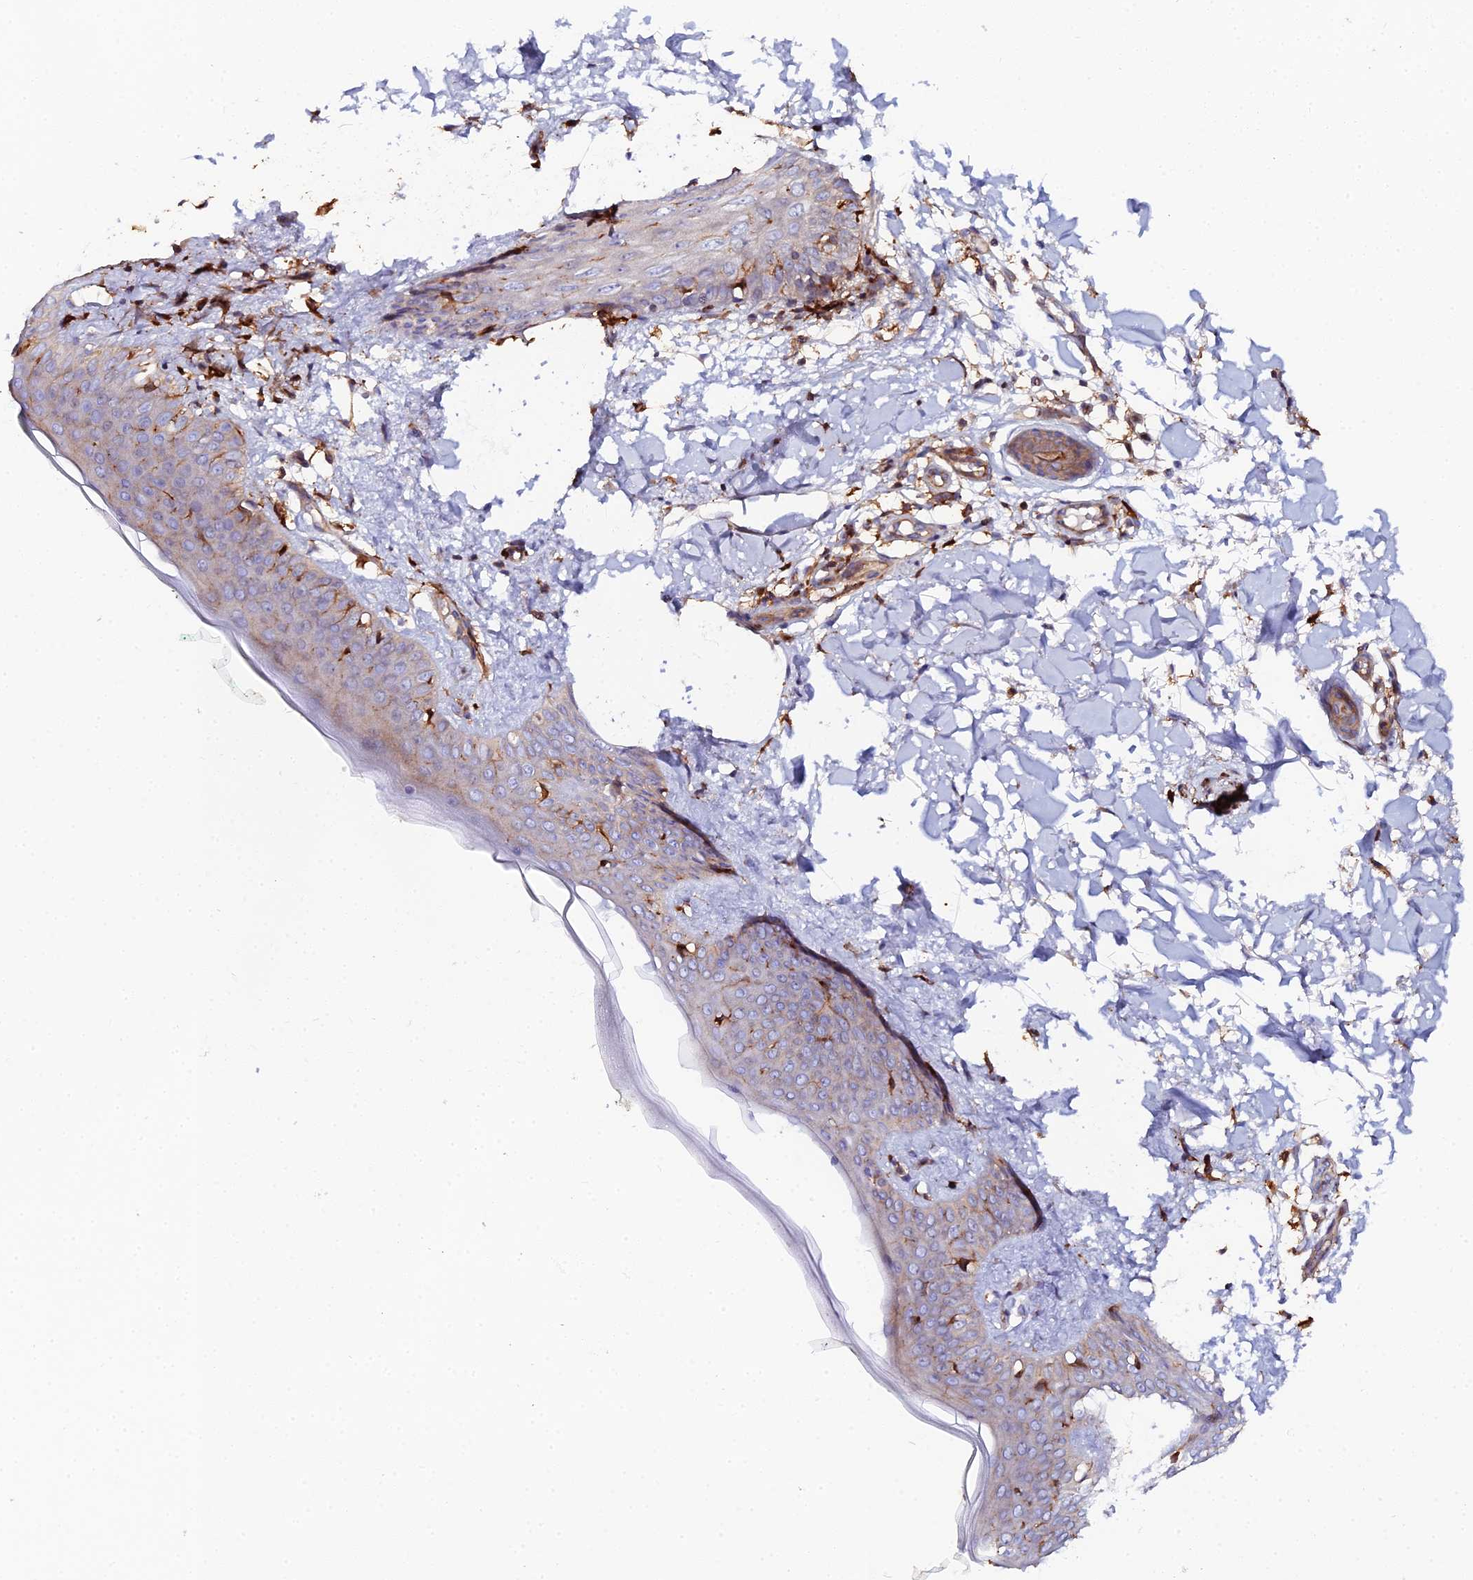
{"staining": {"intensity": "strong", "quantity": ">75%", "location": "cytoplasmic/membranous"}, "tissue": "skin", "cell_type": "Fibroblasts", "image_type": "normal", "snomed": [{"axis": "morphology", "description": "Normal tissue, NOS"}, {"axis": "topography", "description": "Skin"}], "caption": "Immunohistochemistry (DAB (3,3'-diaminobenzidine)) staining of unremarkable skin exhibits strong cytoplasmic/membranous protein staining in about >75% of fibroblasts.", "gene": "GNG5B", "patient": {"sex": "female", "age": 34}}